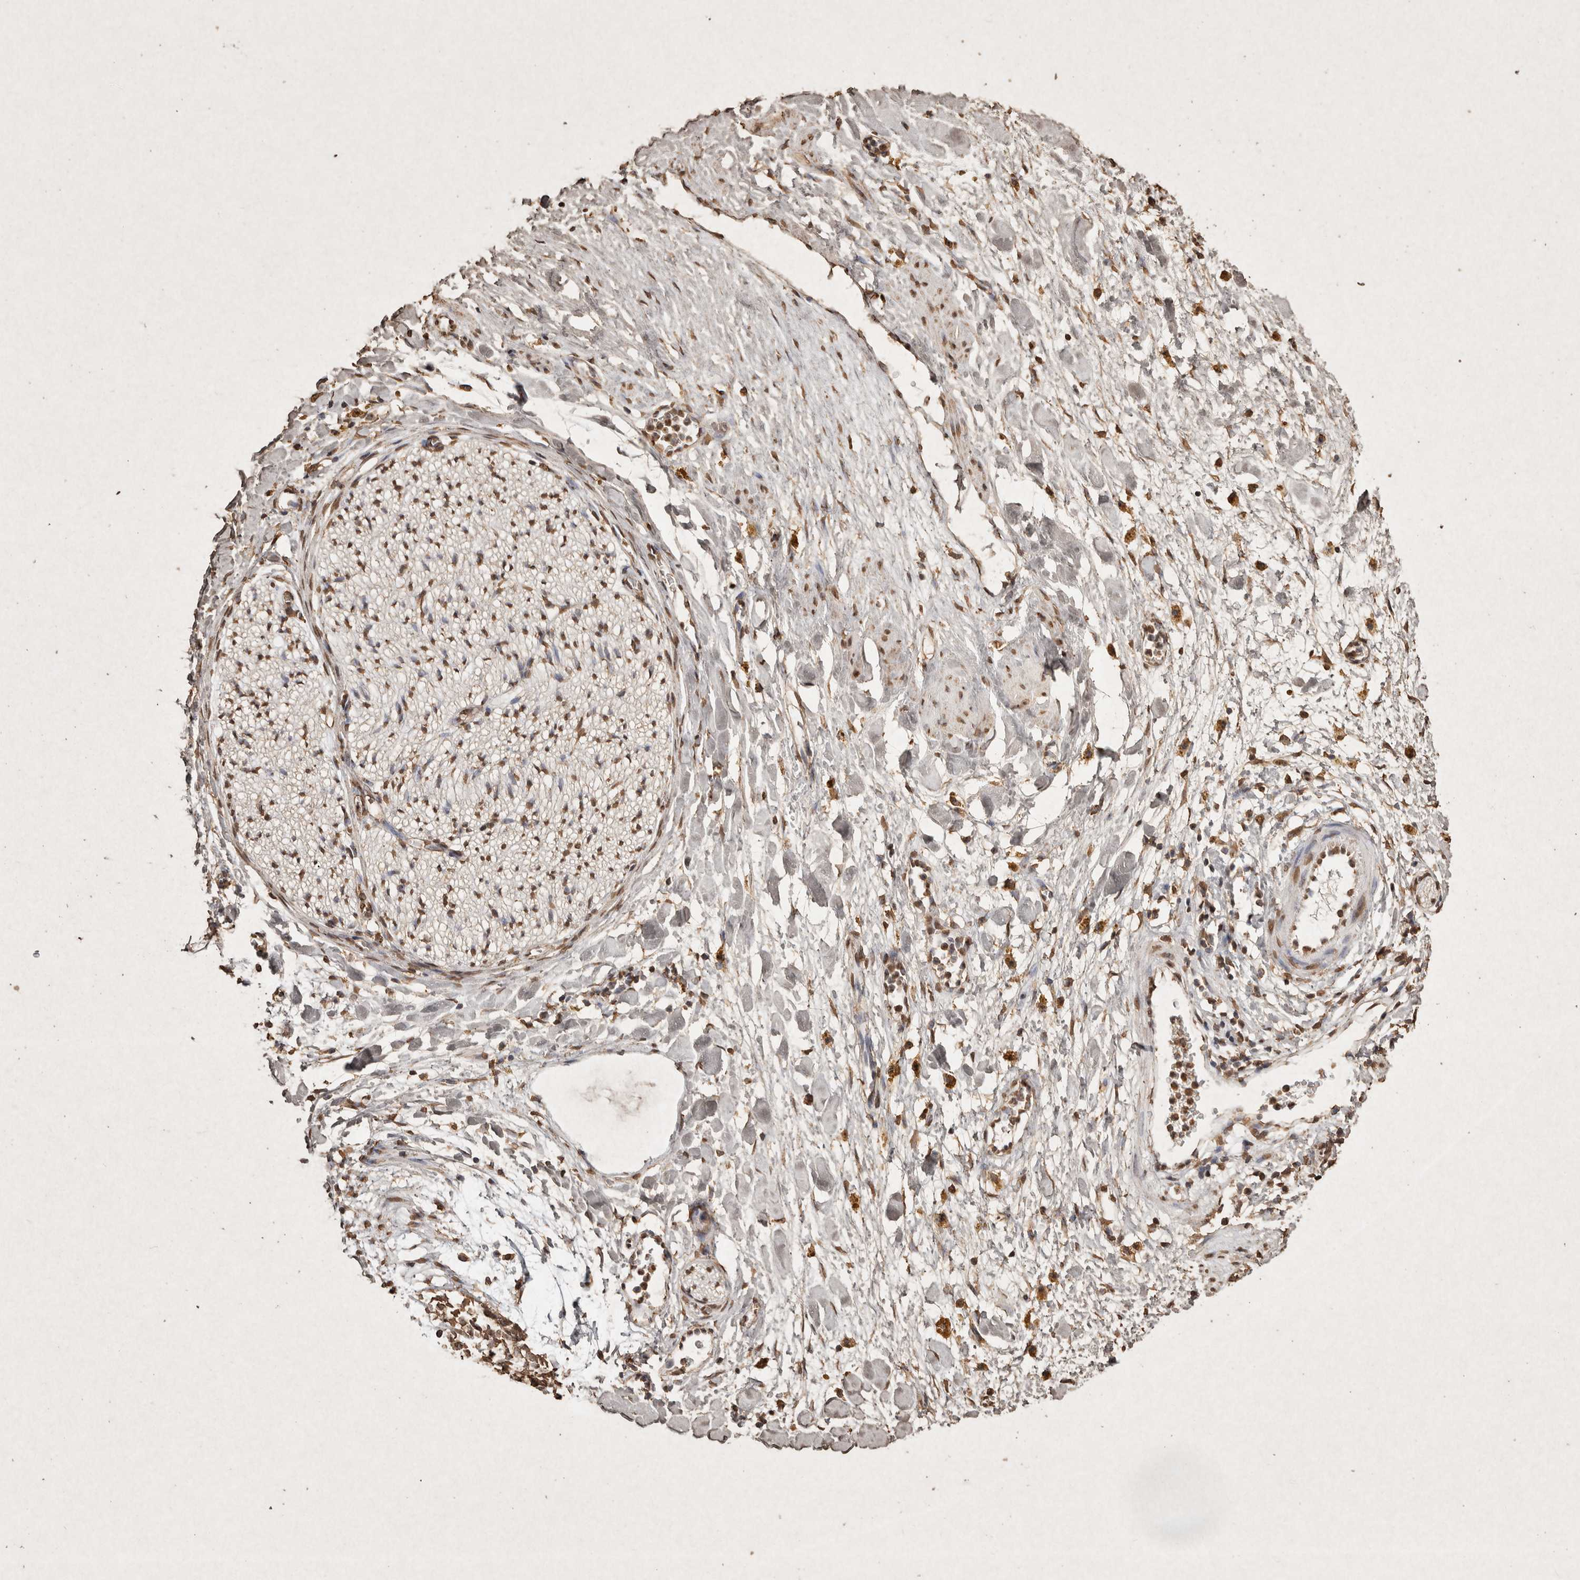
{"staining": {"intensity": "moderate", "quantity": ">75%", "location": "cytoplasmic/membranous,nuclear"}, "tissue": "adipose tissue", "cell_type": "Adipocytes", "image_type": "normal", "snomed": [{"axis": "morphology", "description": "Normal tissue, NOS"}, {"axis": "topography", "description": "Kidney"}, {"axis": "topography", "description": "Peripheral nerve tissue"}], "caption": "Immunohistochemistry (DAB) staining of benign adipose tissue reveals moderate cytoplasmic/membranous,nuclear protein positivity in about >75% of adipocytes. The protein of interest is shown in brown color, while the nuclei are stained blue.", "gene": "FSTL3", "patient": {"sex": "male", "age": 7}}